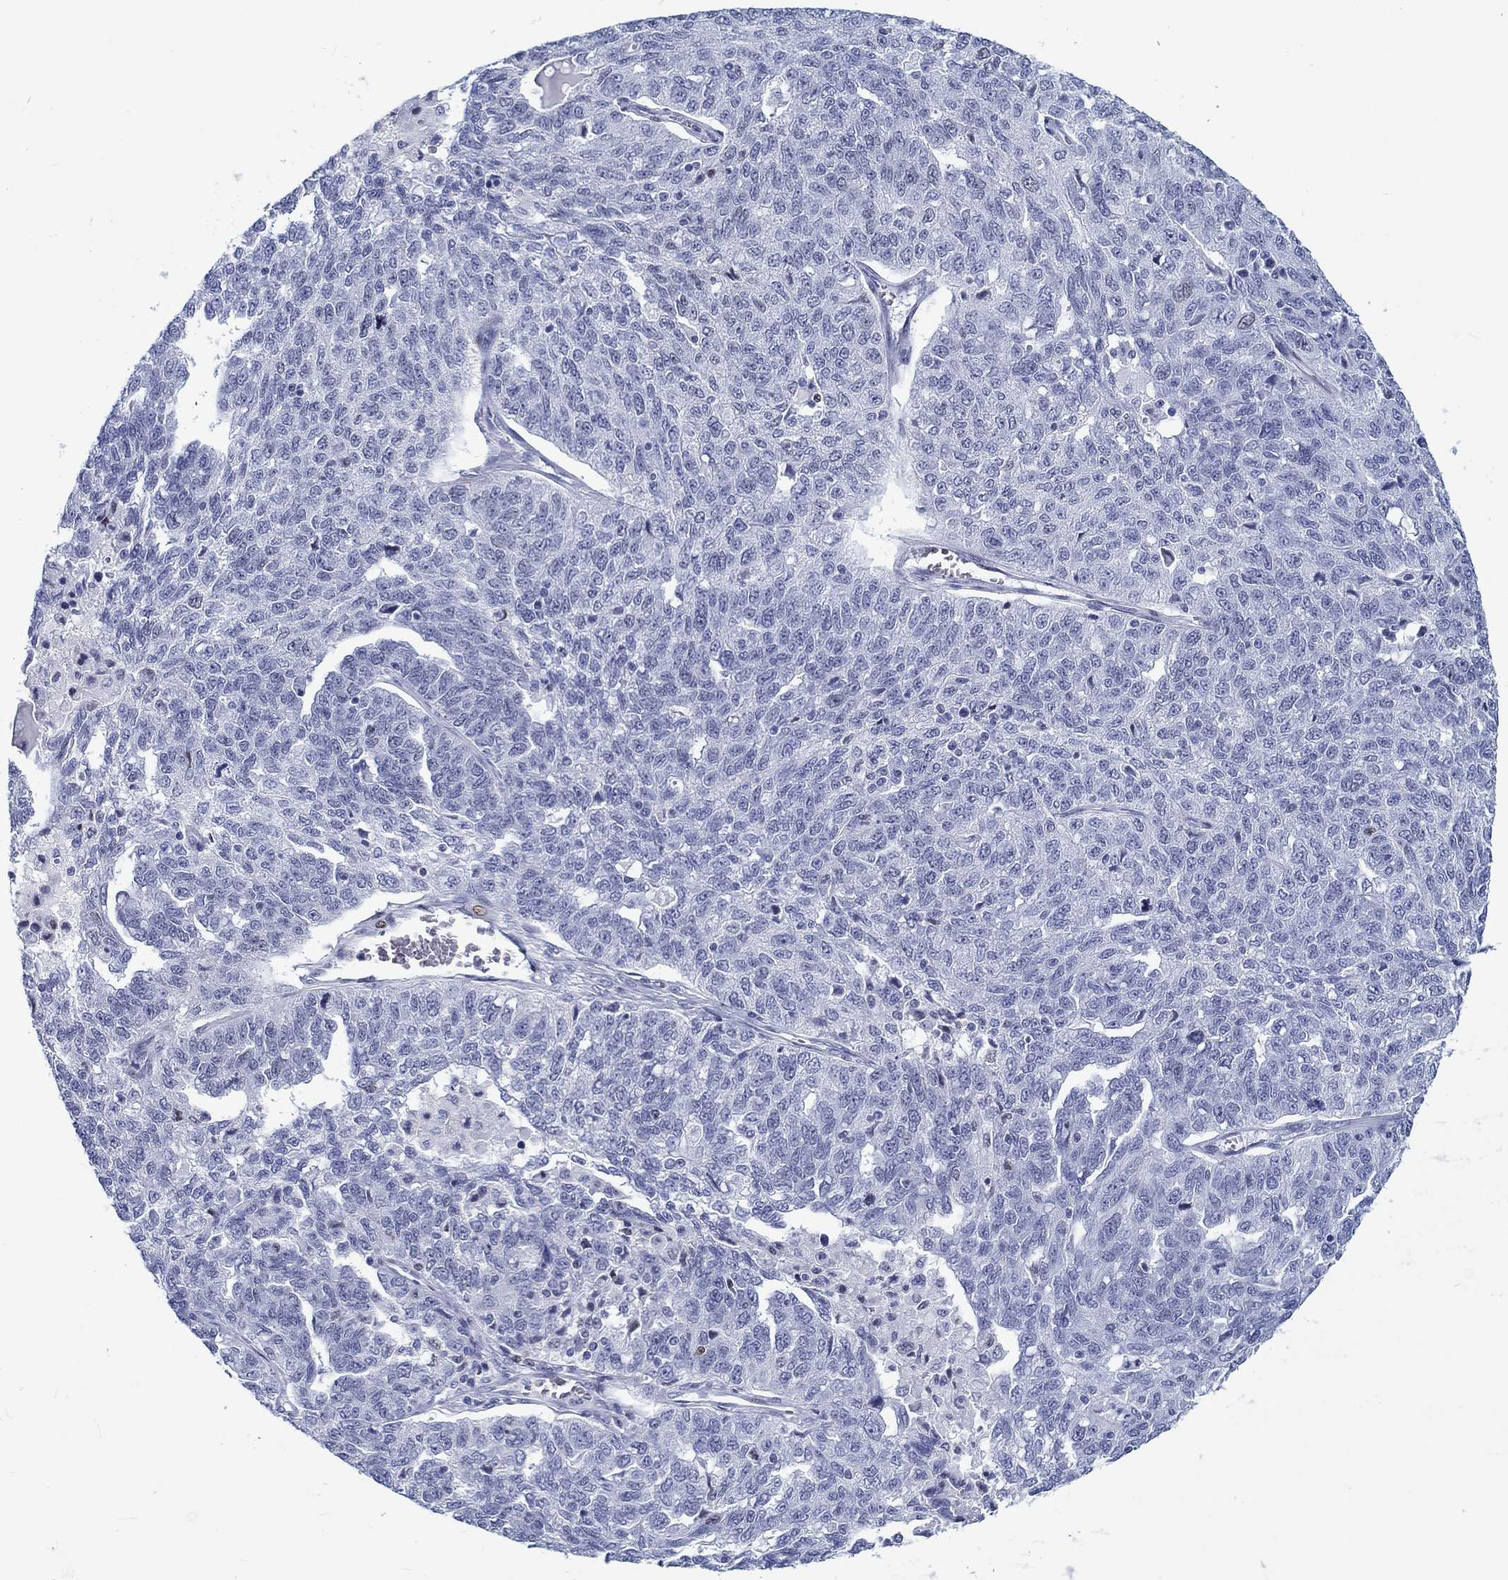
{"staining": {"intensity": "negative", "quantity": "none", "location": "none"}, "tissue": "ovarian cancer", "cell_type": "Tumor cells", "image_type": "cancer", "snomed": [{"axis": "morphology", "description": "Cystadenocarcinoma, serous, NOS"}, {"axis": "topography", "description": "Ovary"}], "caption": "Human ovarian cancer stained for a protein using immunohistochemistry demonstrates no staining in tumor cells.", "gene": "H1-1", "patient": {"sex": "female", "age": 71}}